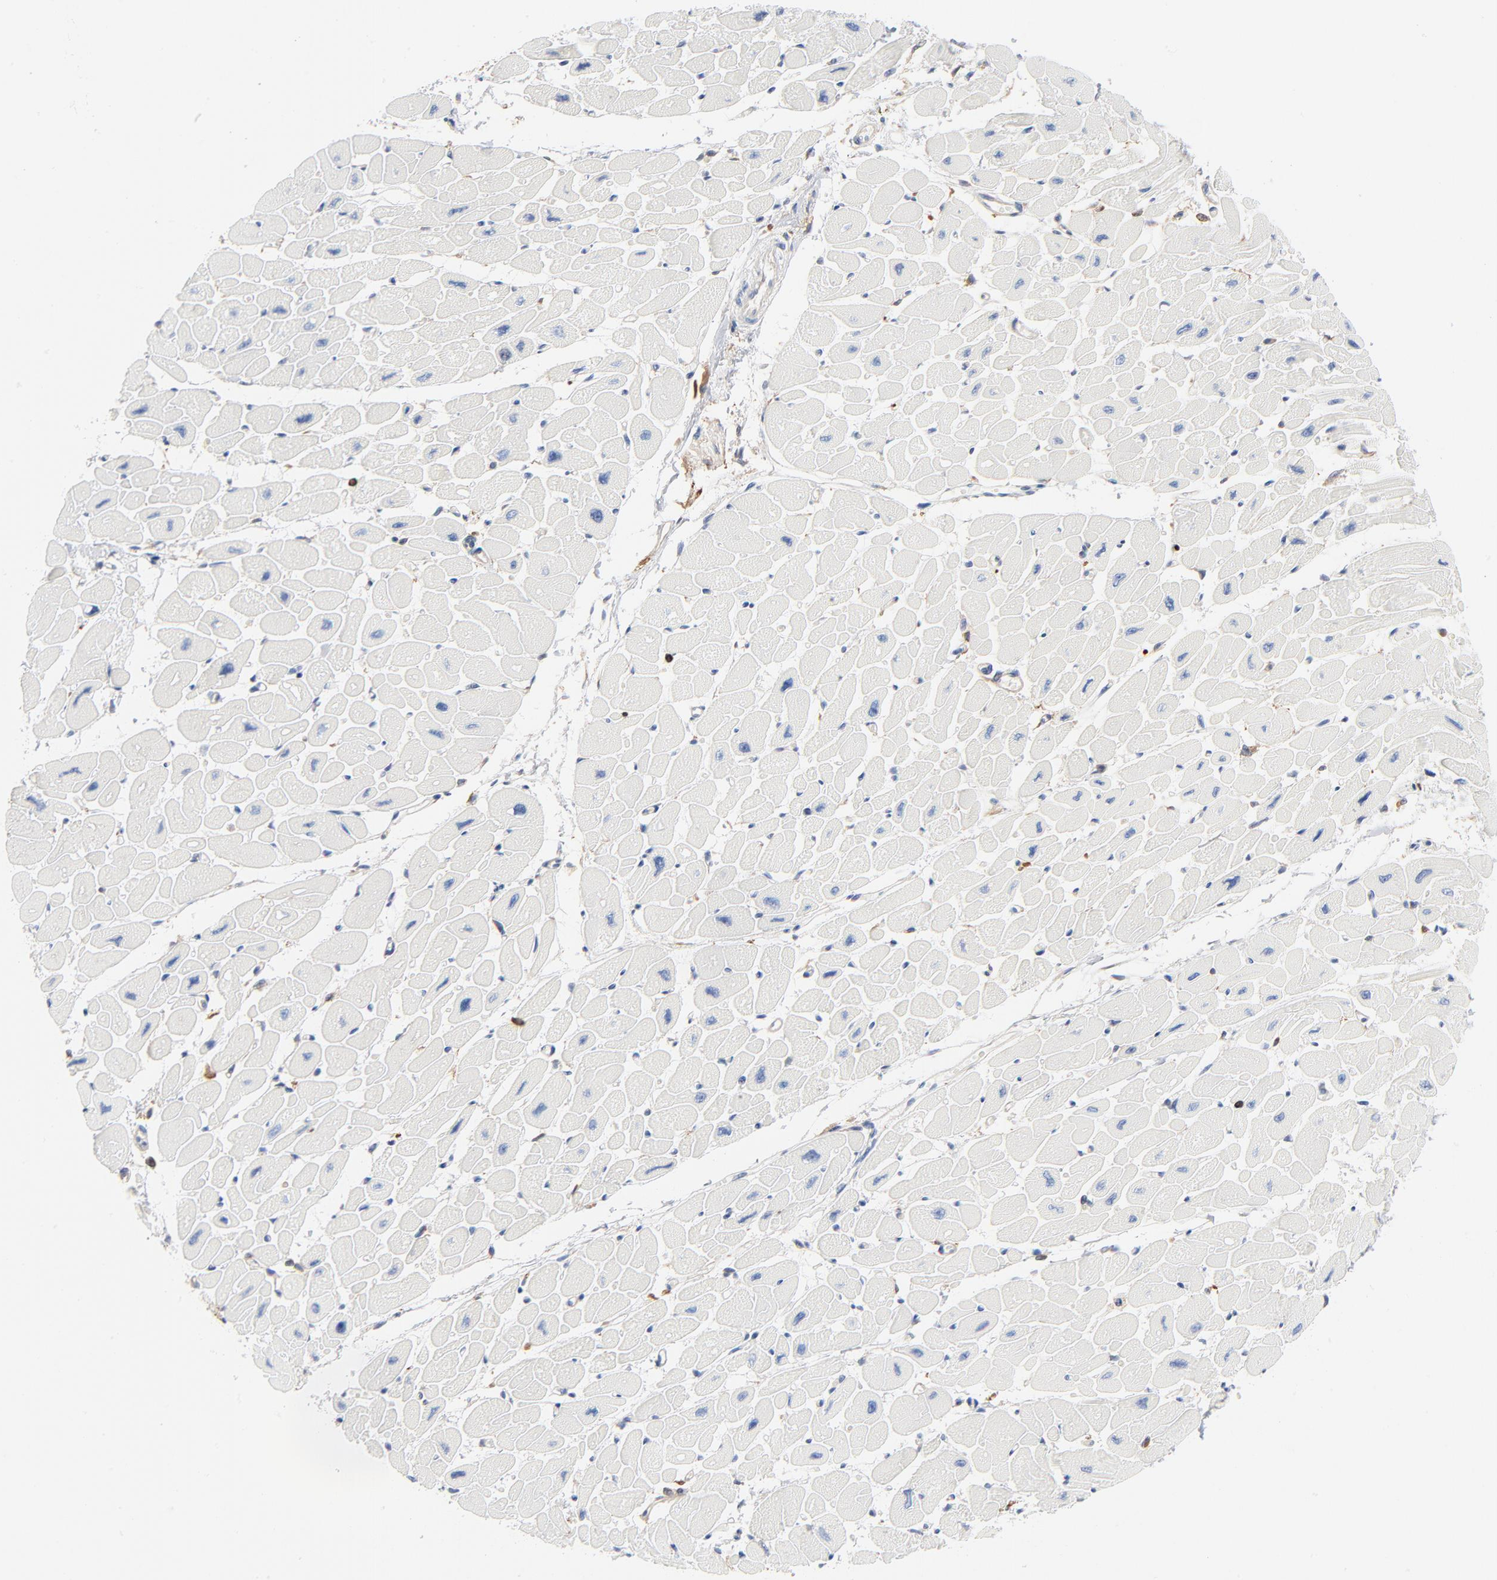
{"staining": {"intensity": "negative", "quantity": "none", "location": "none"}, "tissue": "heart muscle", "cell_type": "Cardiomyocytes", "image_type": "normal", "snomed": [{"axis": "morphology", "description": "Normal tissue, NOS"}, {"axis": "topography", "description": "Heart"}], "caption": "High magnification brightfield microscopy of normal heart muscle stained with DAB (brown) and counterstained with hematoxylin (blue): cardiomyocytes show no significant expression. (DAB (3,3'-diaminobenzidine) immunohistochemistry visualized using brightfield microscopy, high magnification).", "gene": "SH3KBP1", "patient": {"sex": "female", "age": 54}}